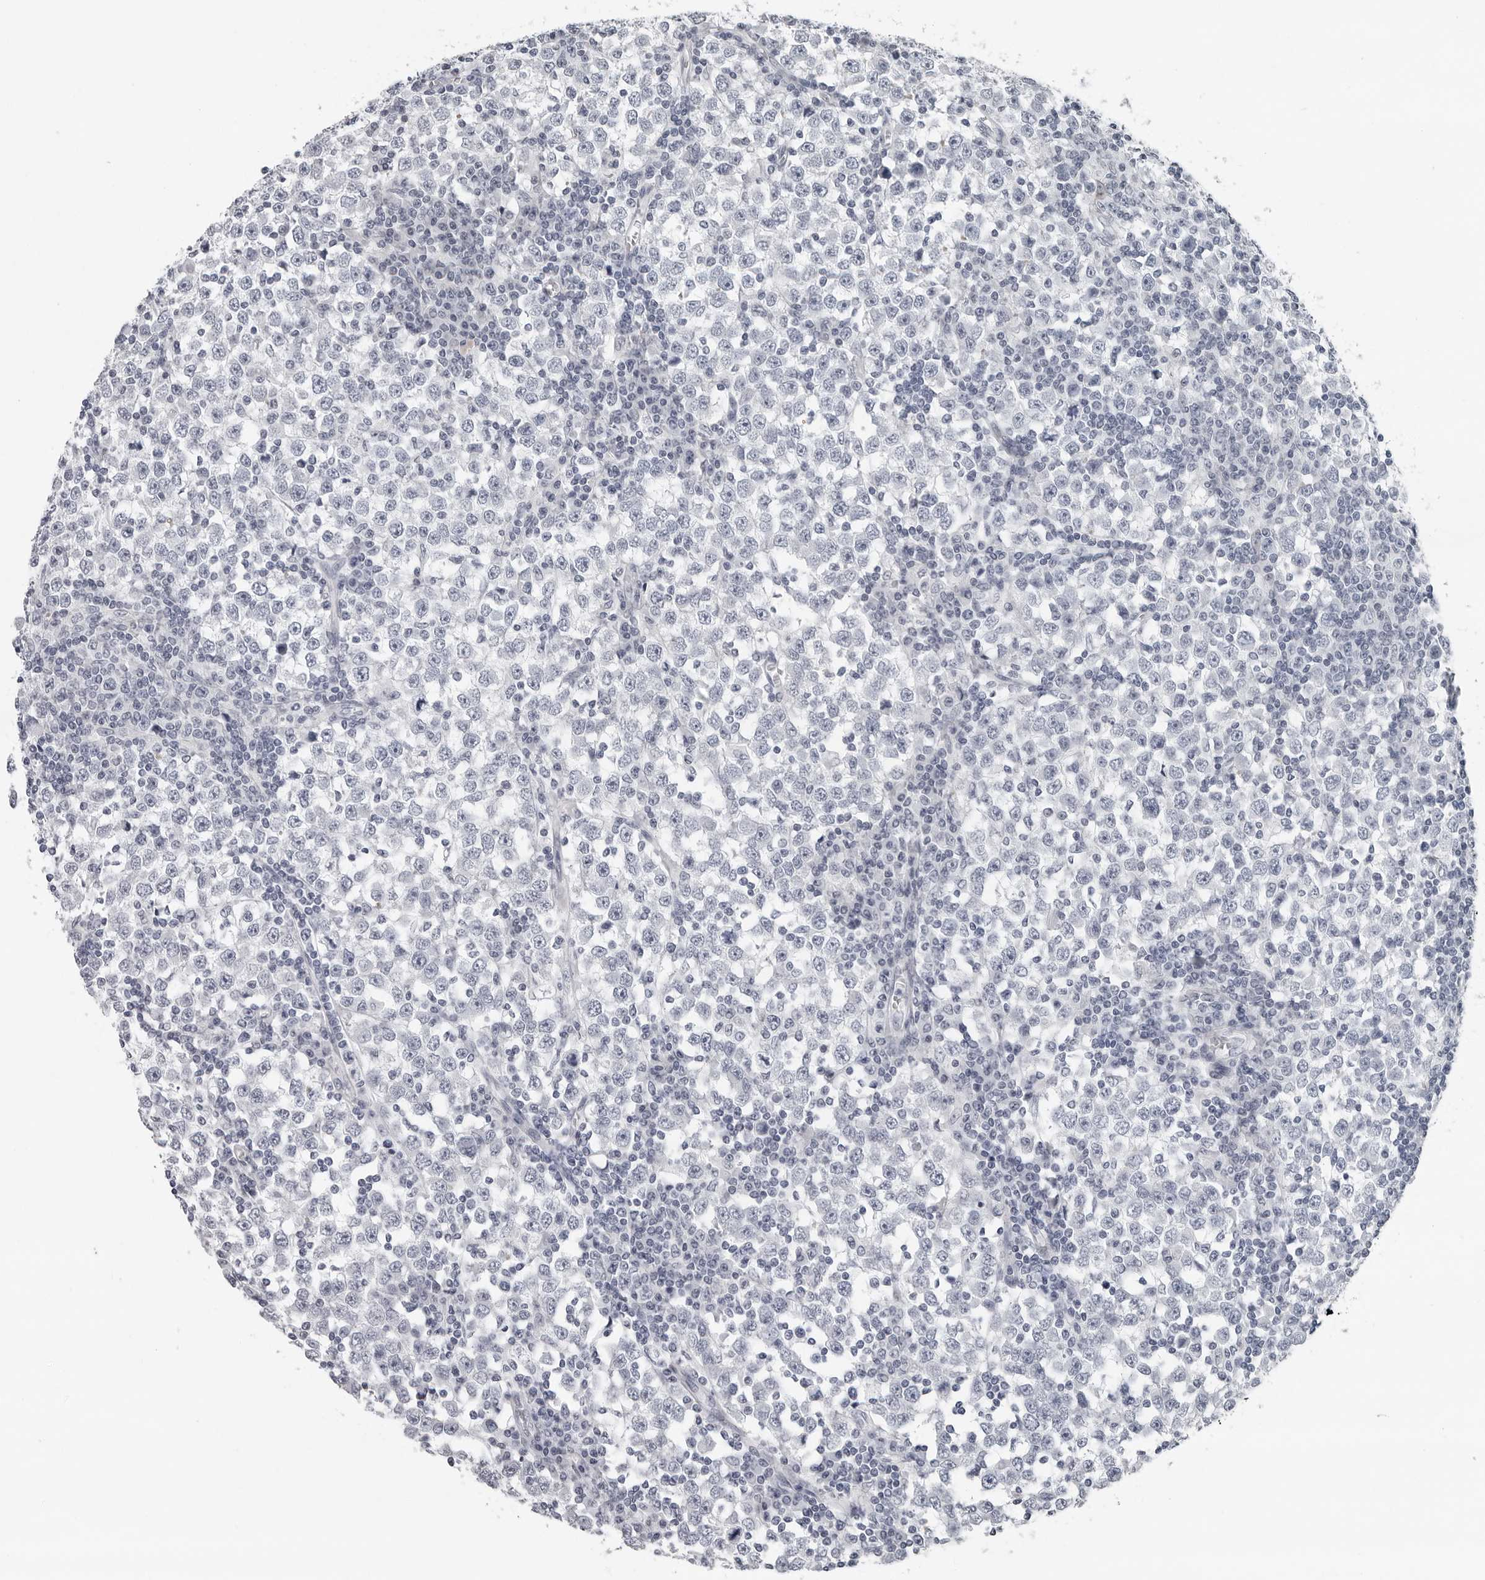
{"staining": {"intensity": "negative", "quantity": "none", "location": "none"}, "tissue": "testis cancer", "cell_type": "Tumor cells", "image_type": "cancer", "snomed": [{"axis": "morphology", "description": "Seminoma, NOS"}, {"axis": "topography", "description": "Testis"}], "caption": "This is a micrograph of immunohistochemistry (IHC) staining of testis cancer, which shows no staining in tumor cells.", "gene": "CCDC28B", "patient": {"sex": "male", "age": 65}}